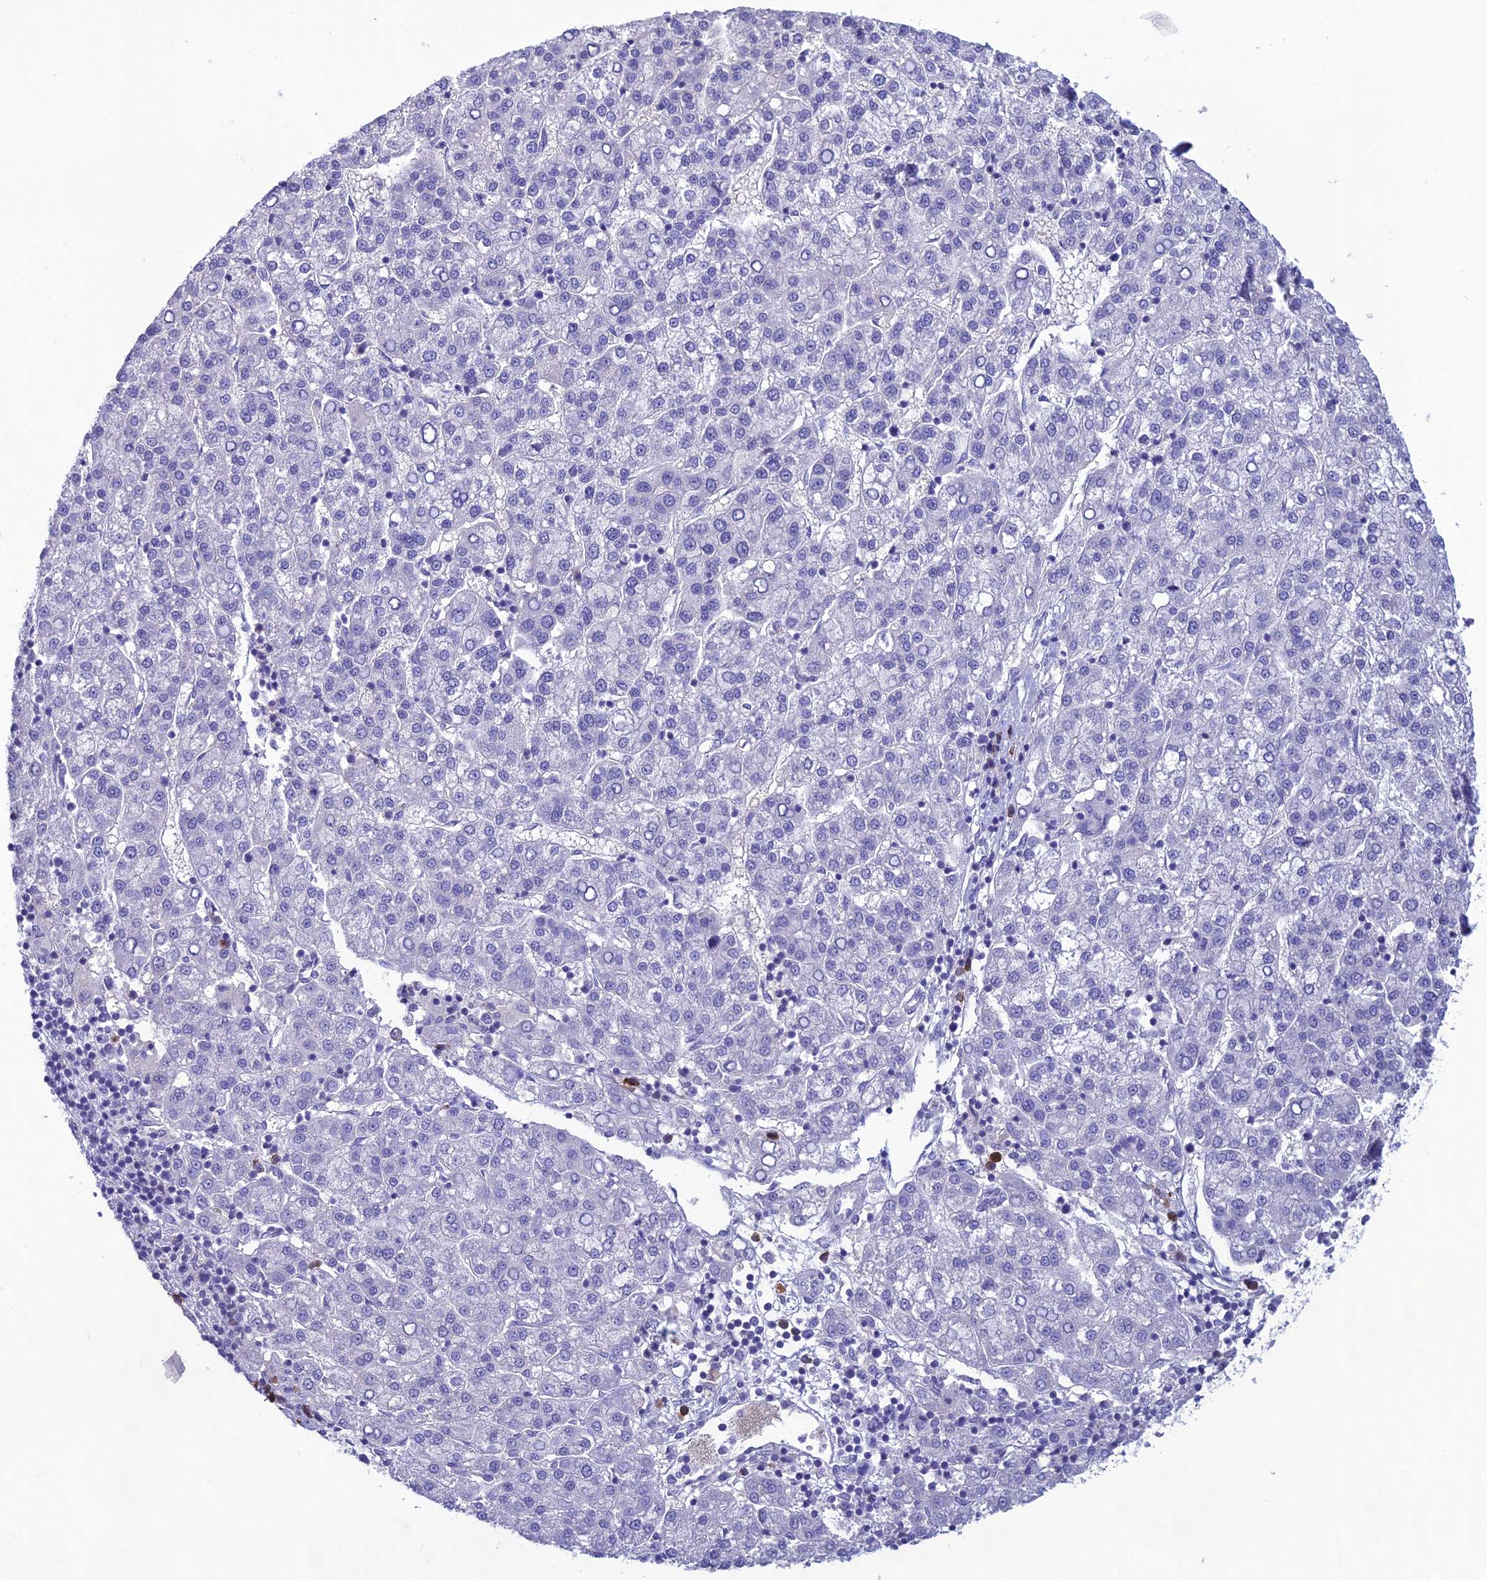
{"staining": {"intensity": "negative", "quantity": "none", "location": "none"}, "tissue": "liver cancer", "cell_type": "Tumor cells", "image_type": "cancer", "snomed": [{"axis": "morphology", "description": "Carcinoma, Hepatocellular, NOS"}, {"axis": "topography", "description": "Liver"}], "caption": "Tumor cells are negative for protein expression in human hepatocellular carcinoma (liver). The staining was performed using DAB (3,3'-diaminobenzidine) to visualize the protein expression in brown, while the nuclei were stained in blue with hematoxylin (Magnification: 20x).", "gene": "CRB2", "patient": {"sex": "female", "age": 58}}